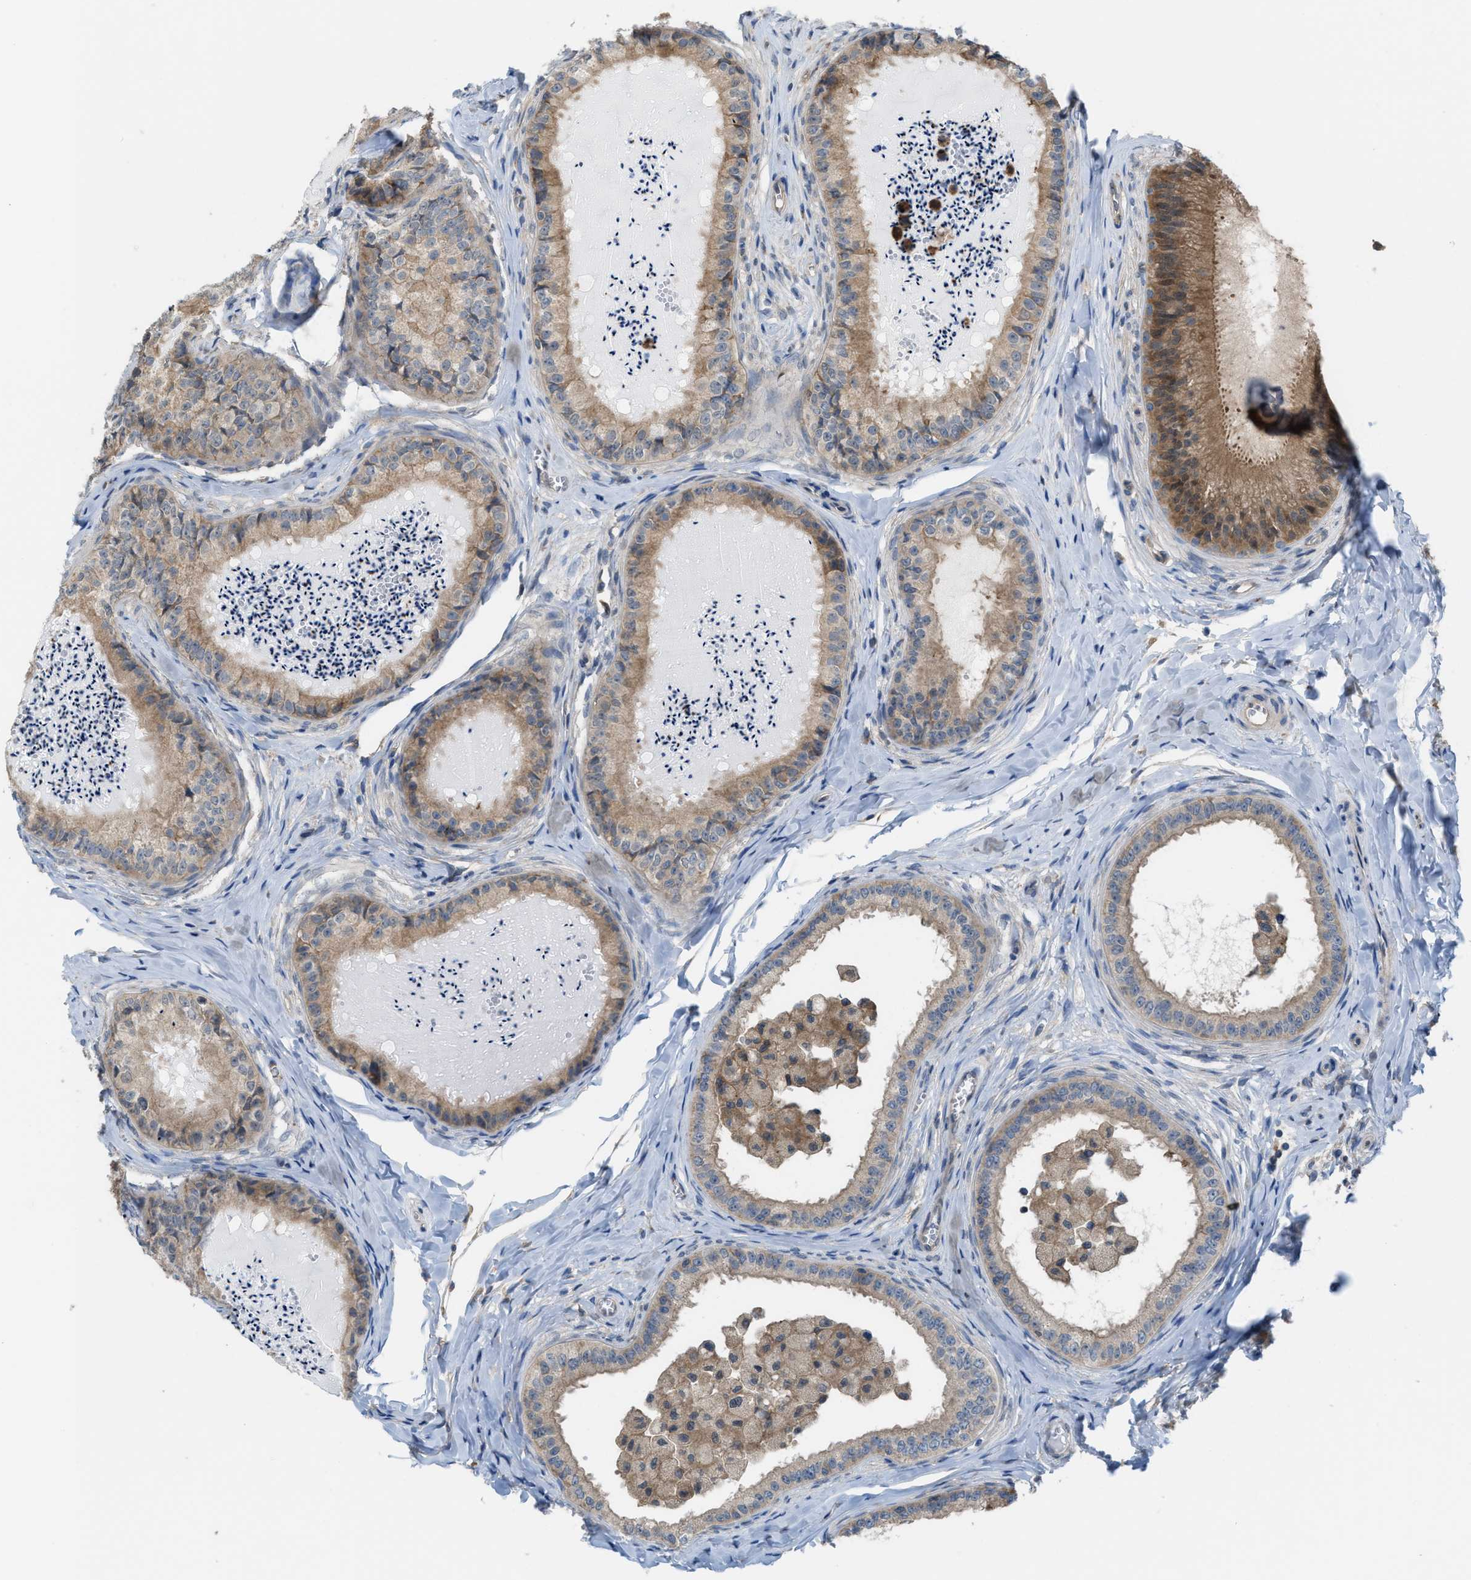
{"staining": {"intensity": "strong", "quantity": ">75%", "location": "cytoplasmic/membranous"}, "tissue": "epididymis", "cell_type": "Glandular cells", "image_type": "normal", "snomed": [{"axis": "morphology", "description": "Normal tissue, NOS"}, {"axis": "topography", "description": "Epididymis"}], "caption": "This is a micrograph of IHC staining of normal epididymis, which shows strong staining in the cytoplasmic/membranous of glandular cells.", "gene": "PLAA", "patient": {"sex": "male", "age": 31}}